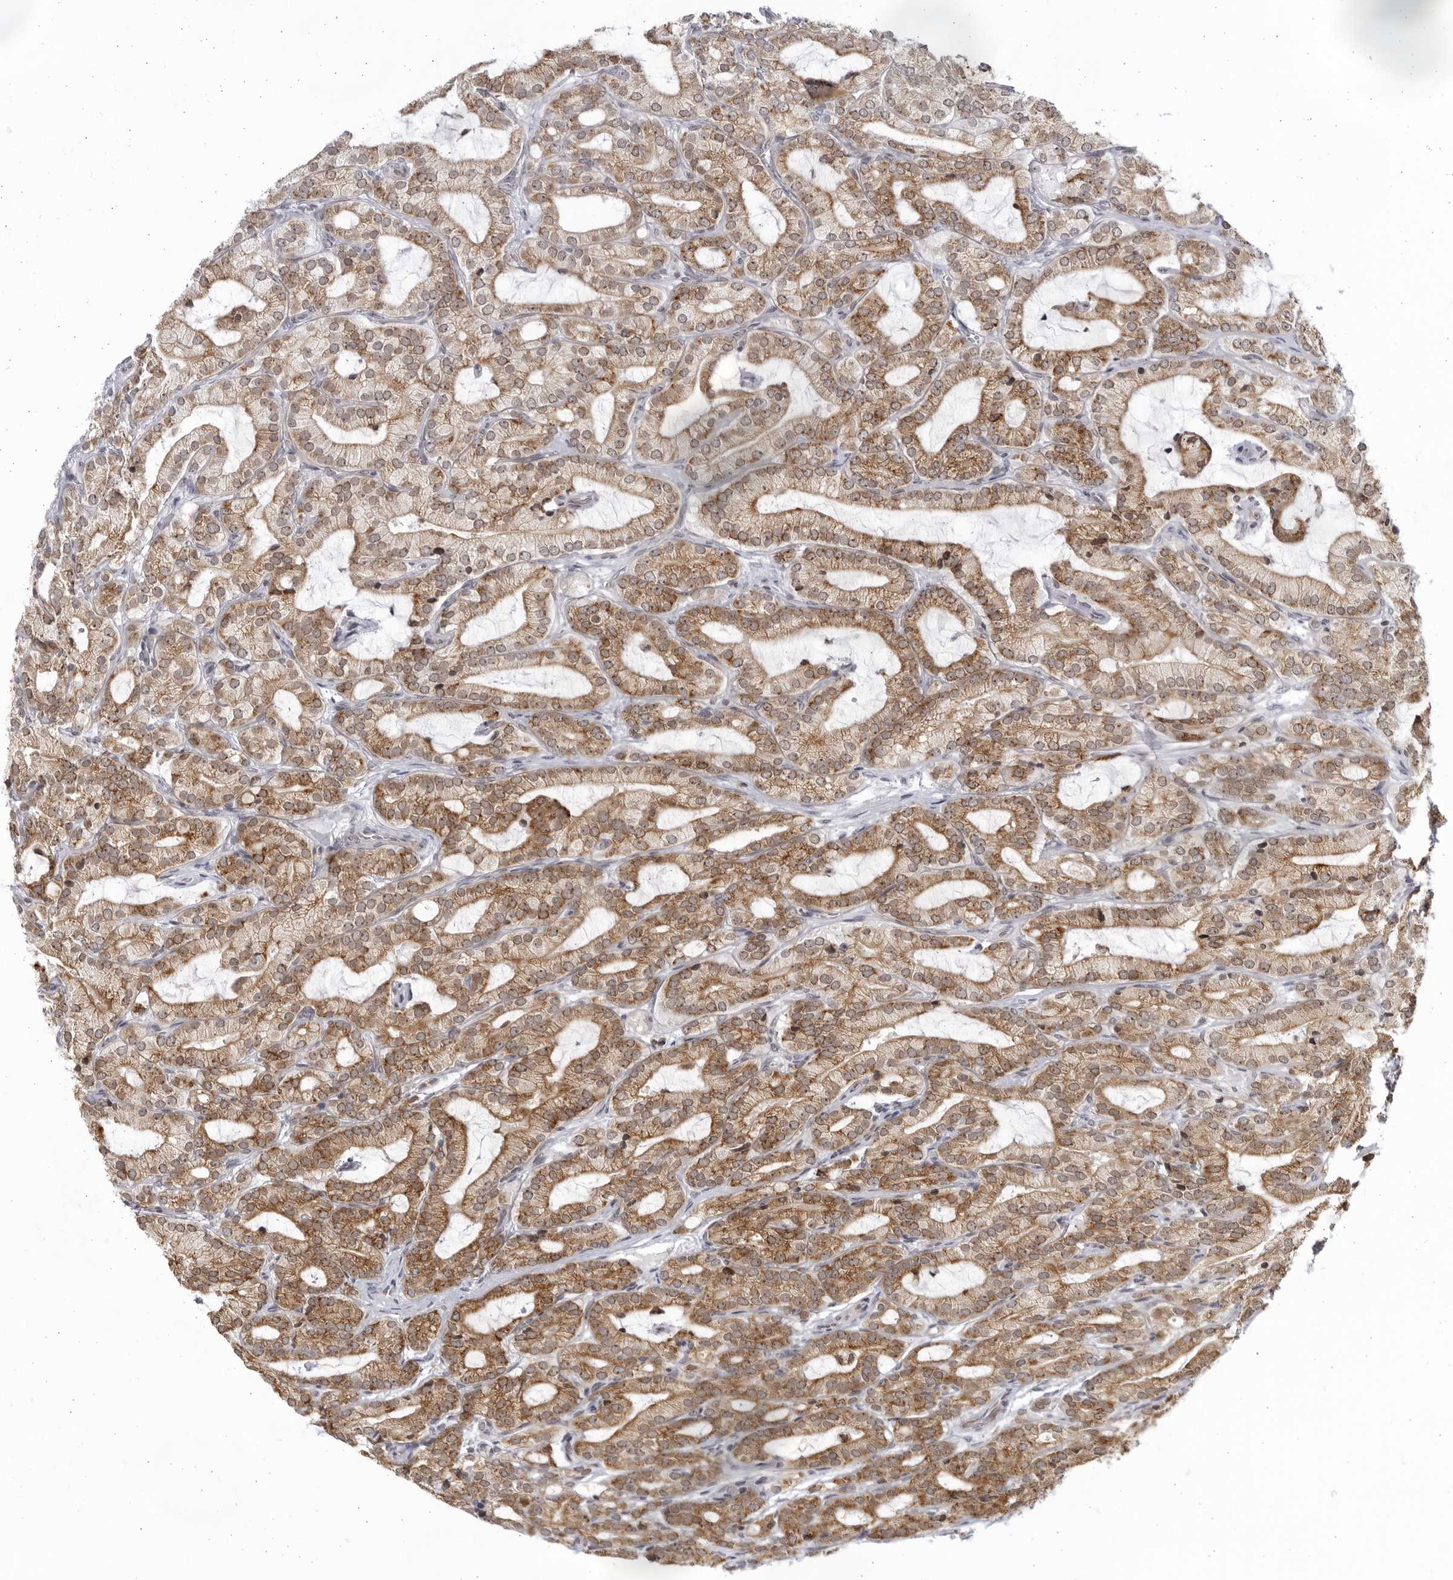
{"staining": {"intensity": "moderate", "quantity": ">75%", "location": "cytoplasmic/membranous"}, "tissue": "prostate cancer", "cell_type": "Tumor cells", "image_type": "cancer", "snomed": [{"axis": "morphology", "description": "Adenocarcinoma, High grade"}, {"axis": "topography", "description": "Prostate"}], "caption": "Protein analysis of prostate cancer (high-grade adenocarcinoma) tissue shows moderate cytoplasmic/membranous expression in about >75% of tumor cells. (brown staining indicates protein expression, while blue staining denotes nuclei).", "gene": "SLC25A22", "patient": {"sex": "male", "age": 57}}